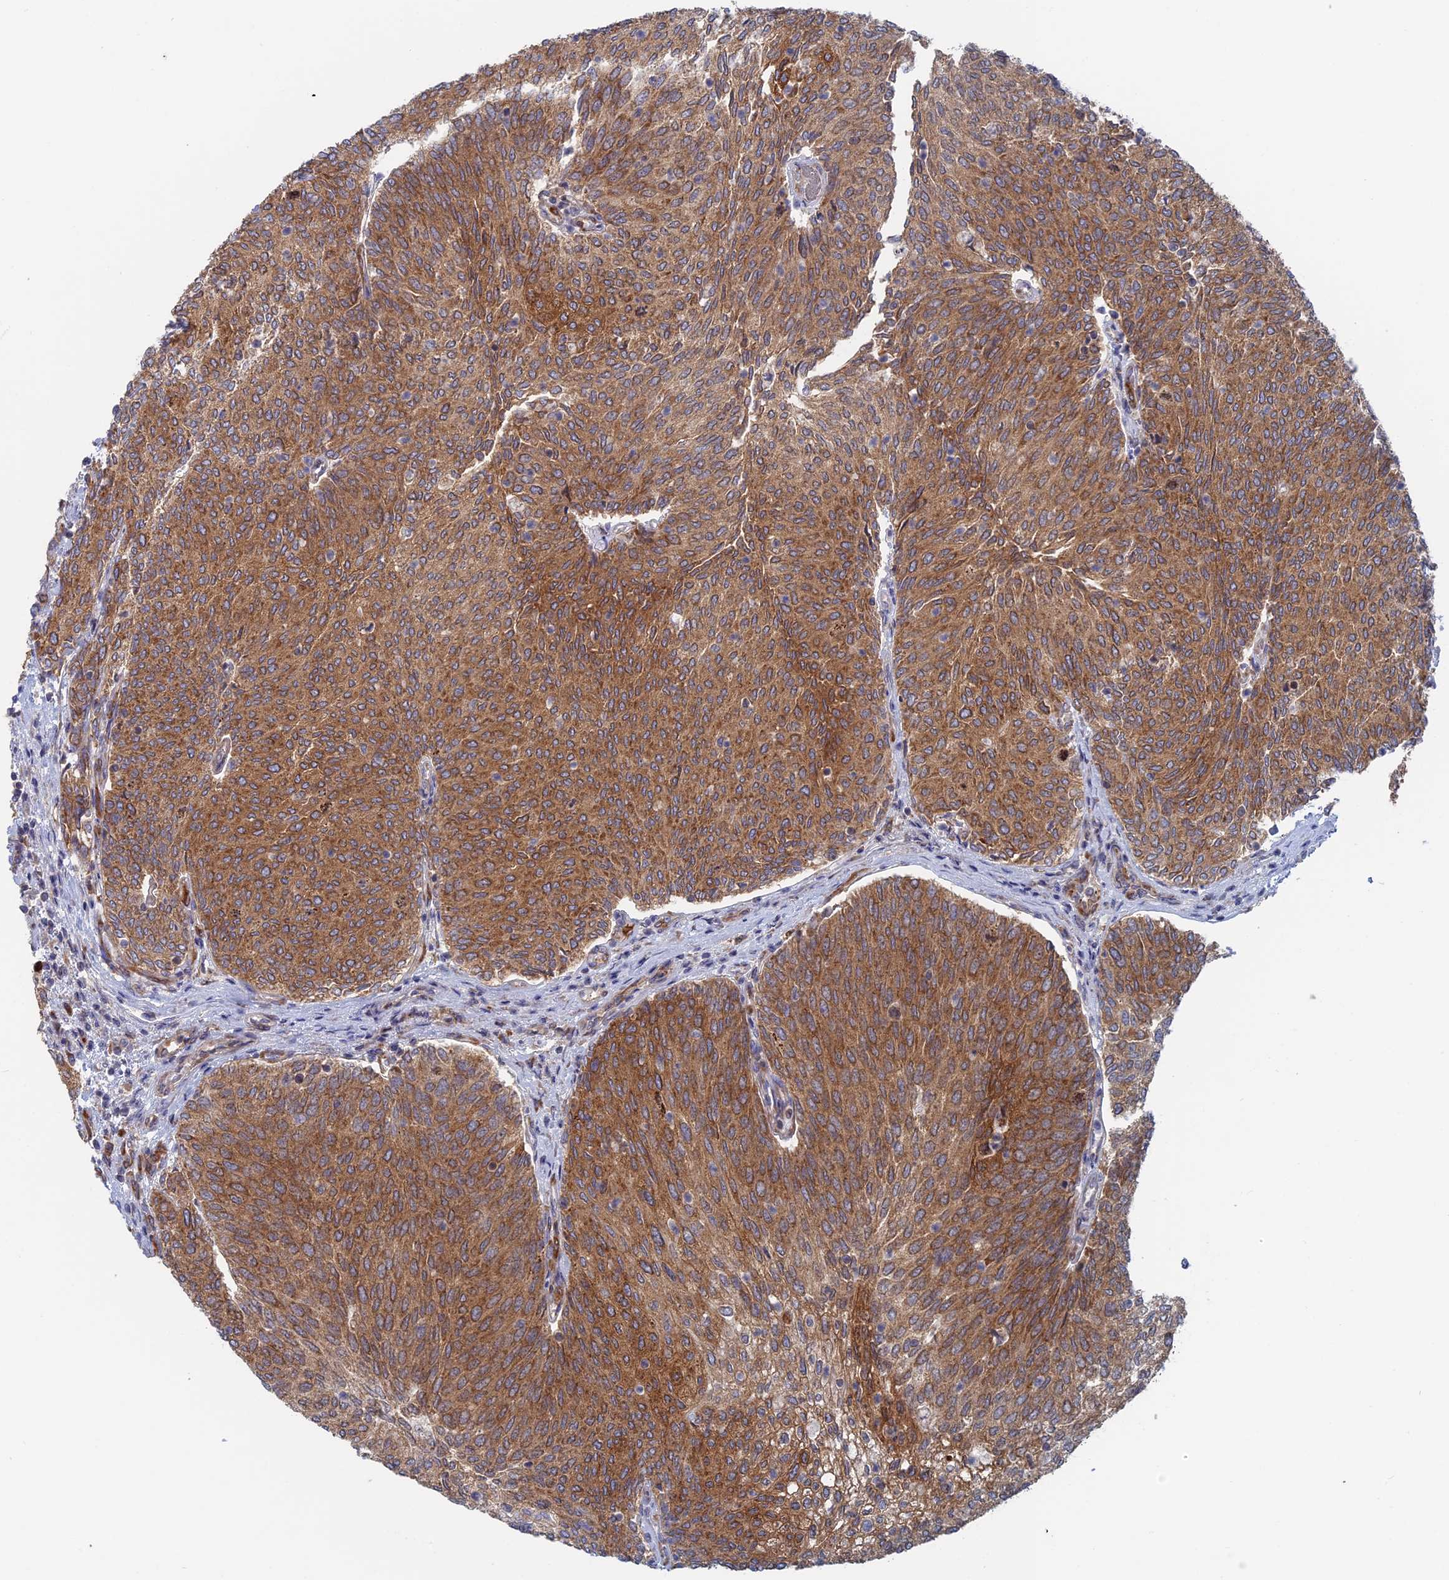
{"staining": {"intensity": "strong", "quantity": ">75%", "location": "cytoplasmic/membranous"}, "tissue": "urothelial cancer", "cell_type": "Tumor cells", "image_type": "cancer", "snomed": [{"axis": "morphology", "description": "Urothelial carcinoma, High grade"}, {"axis": "topography", "description": "Urinary bladder"}], "caption": "About >75% of tumor cells in human high-grade urothelial carcinoma display strong cytoplasmic/membranous protein expression as visualized by brown immunohistochemical staining.", "gene": "TBC1D30", "patient": {"sex": "female", "age": 79}}